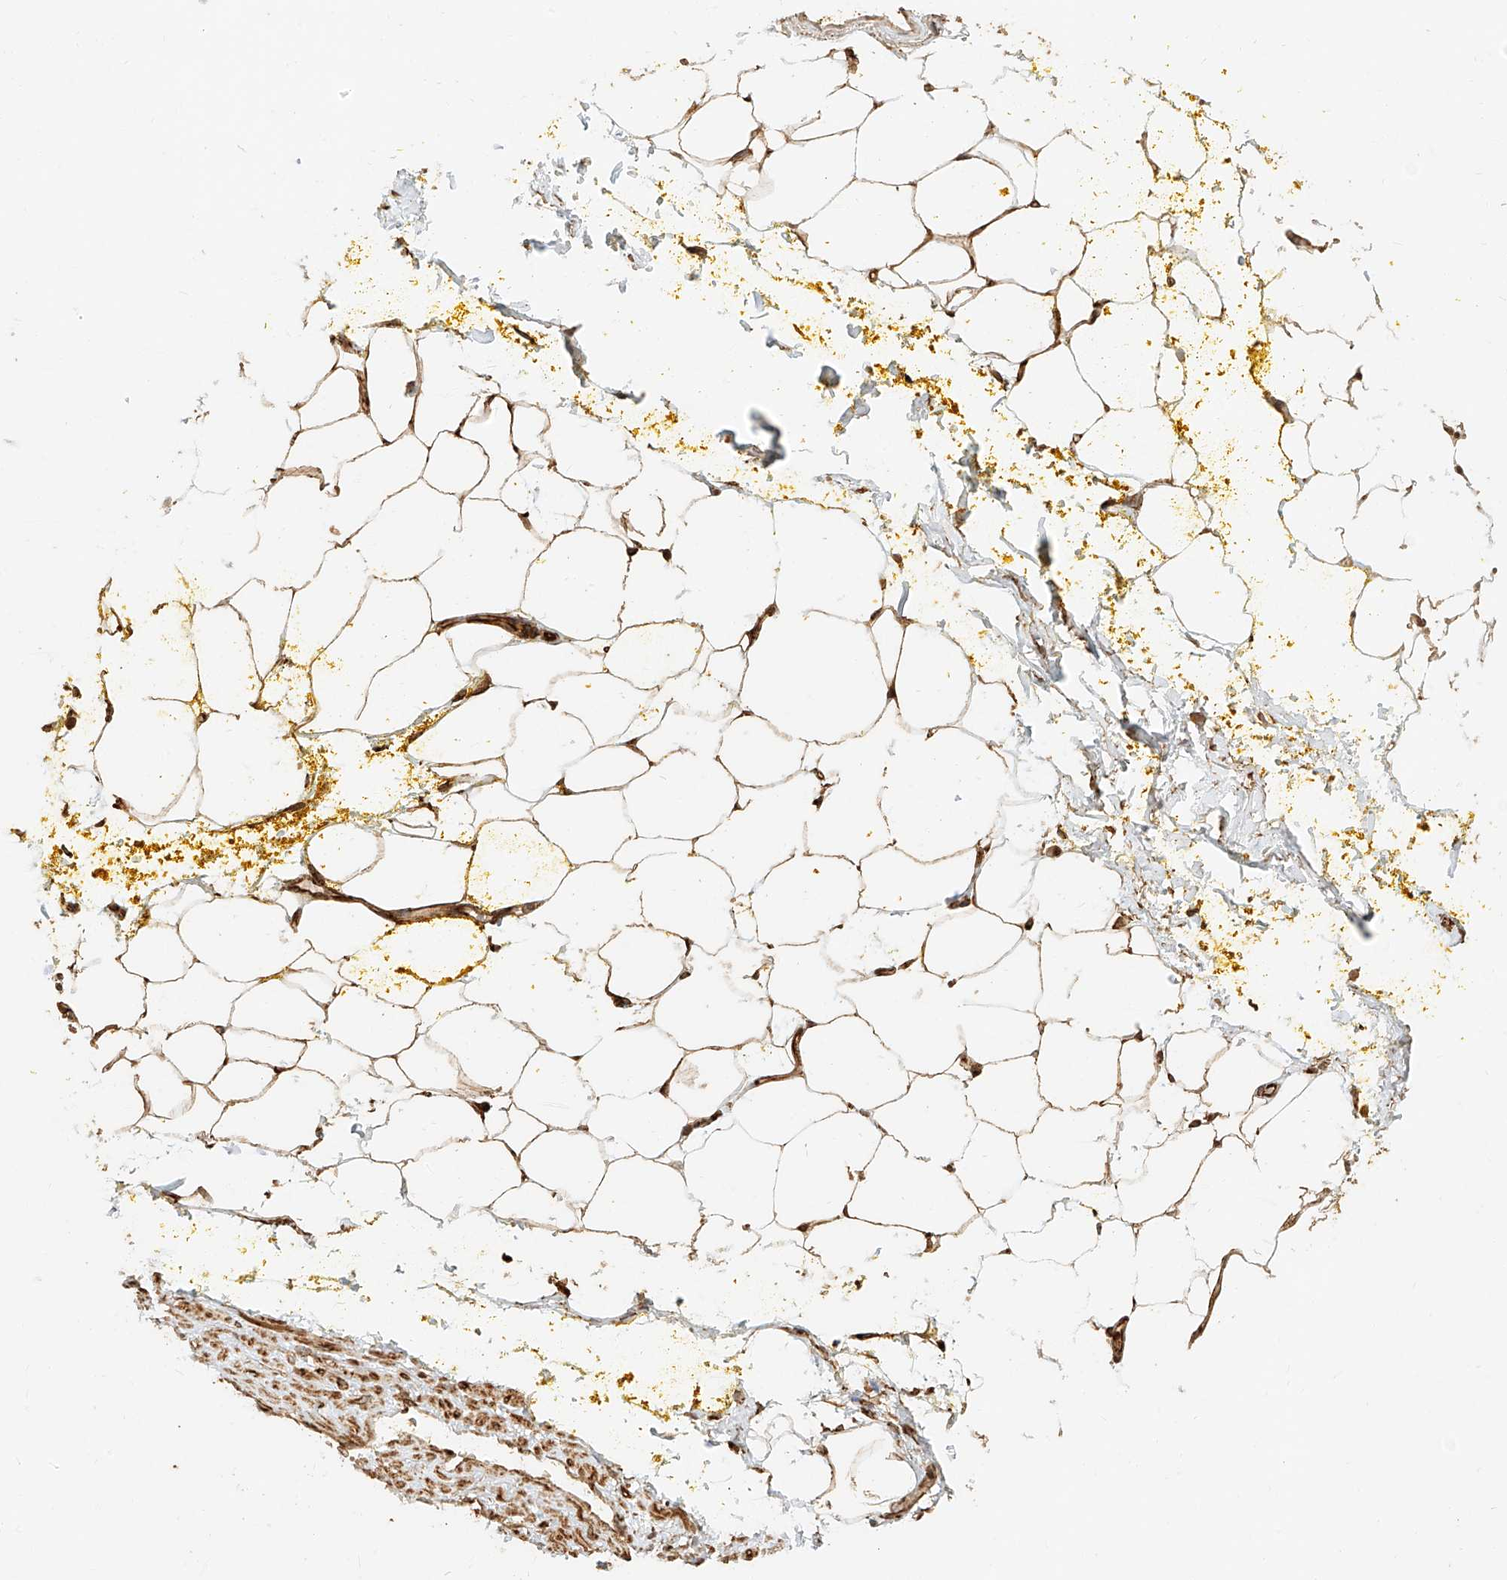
{"staining": {"intensity": "moderate", "quantity": ">75%", "location": "cytoplasmic/membranous"}, "tissue": "adipose tissue", "cell_type": "Adipocytes", "image_type": "normal", "snomed": [{"axis": "morphology", "description": "Normal tissue, NOS"}, {"axis": "morphology", "description": "Adenocarcinoma, Low grade"}, {"axis": "topography", "description": "Prostate"}, {"axis": "topography", "description": "Peripheral nerve tissue"}], "caption": "This histopathology image shows IHC staining of benign human adipose tissue, with medium moderate cytoplasmic/membranous staining in about >75% of adipocytes.", "gene": "NAP1L1", "patient": {"sex": "male", "age": 63}}